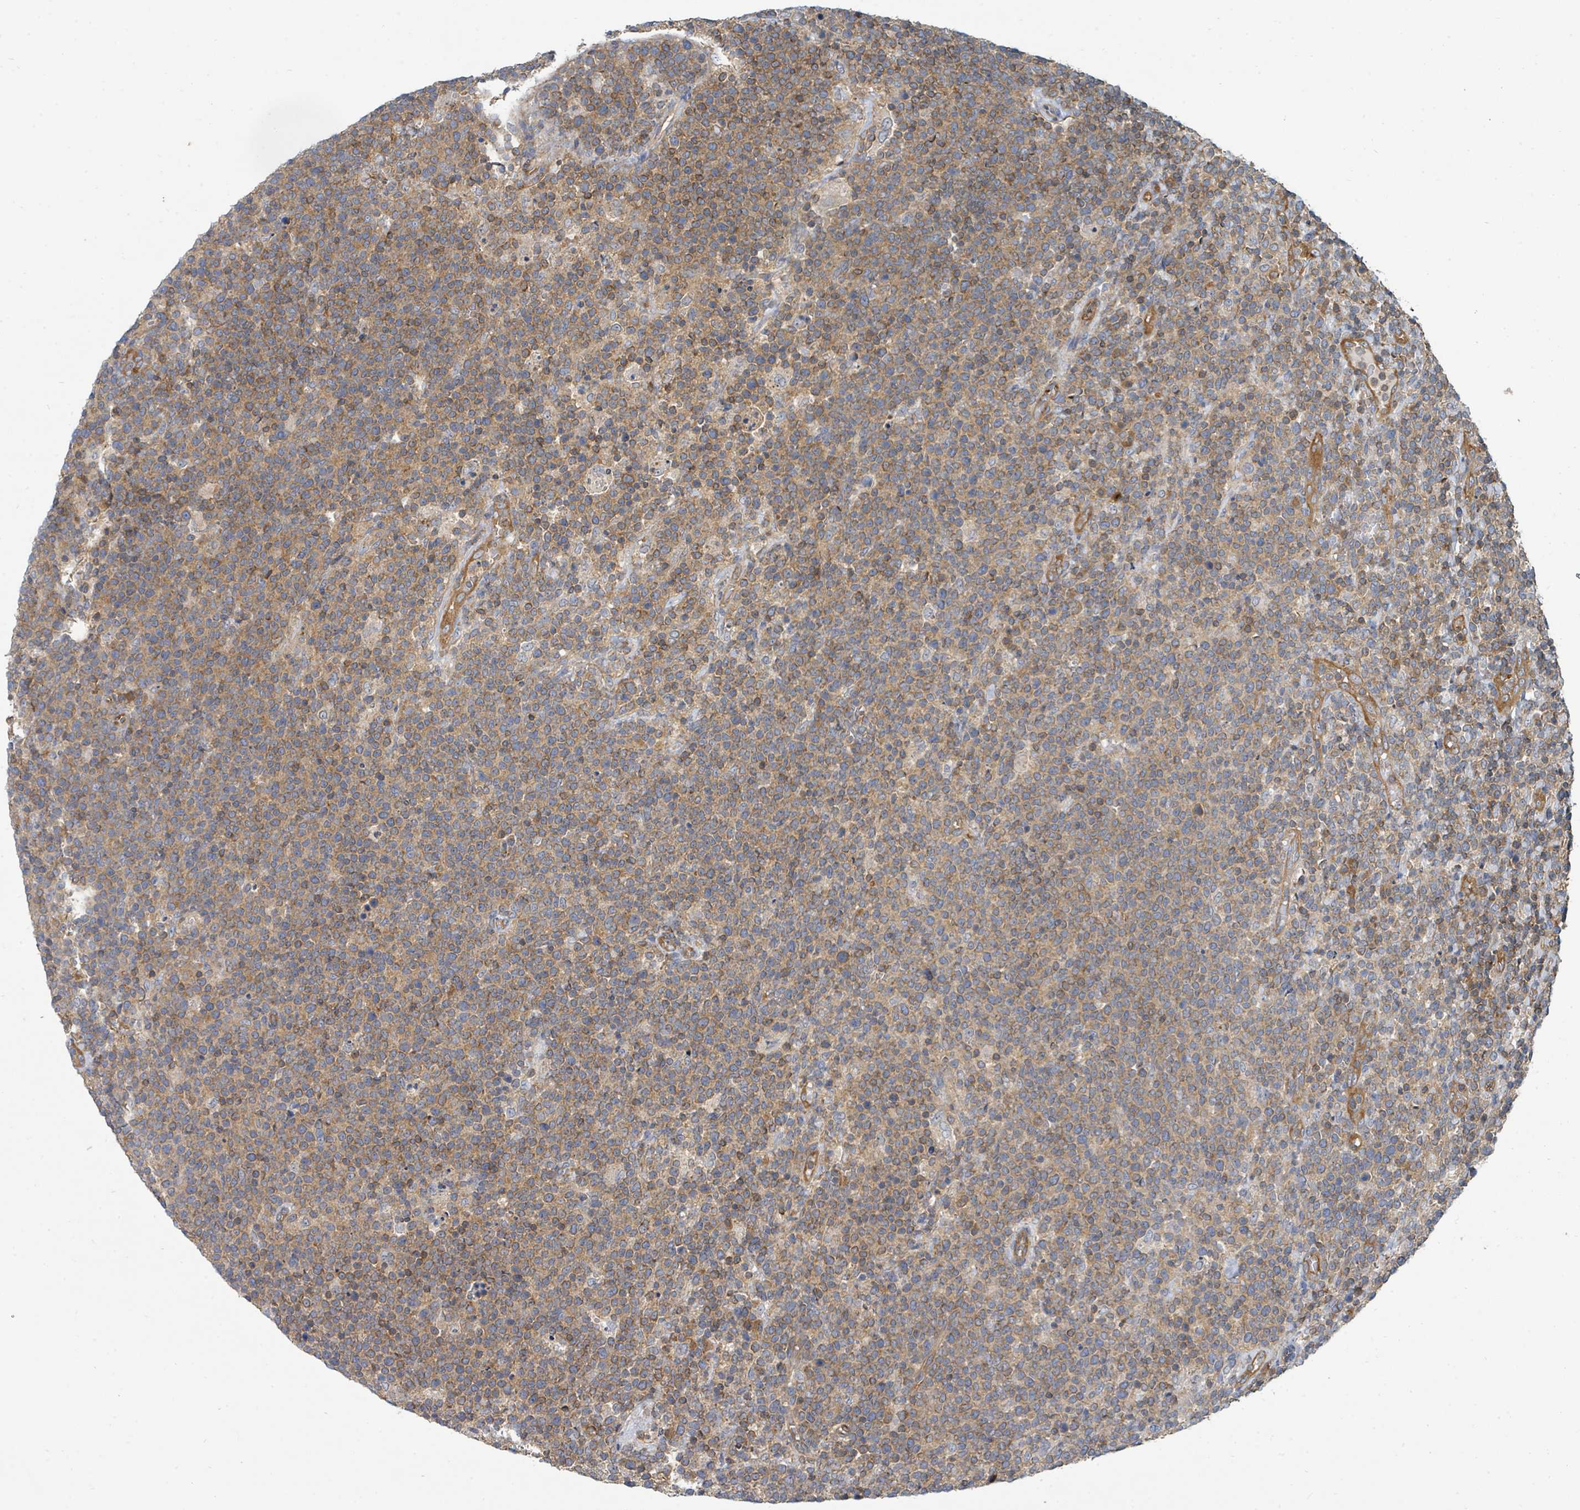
{"staining": {"intensity": "moderate", "quantity": ">75%", "location": "cytoplasmic/membranous"}, "tissue": "lymphoma", "cell_type": "Tumor cells", "image_type": "cancer", "snomed": [{"axis": "morphology", "description": "Malignant lymphoma, non-Hodgkin's type, High grade"}, {"axis": "topography", "description": "Lymph node"}], "caption": "High-magnification brightfield microscopy of high-grade malignant lymphoma, non-Hodgkin's type stained with DAB (3,3'-diaminobenzidine) (brown) and counterstained with hematoxylin (blue). tumor cells exhibit moderate cytoplasmic/membranous expression is identified in about>75% of cells.", "gene": "BOLA2B", "patient": {"sex": "male", "age": 61}}